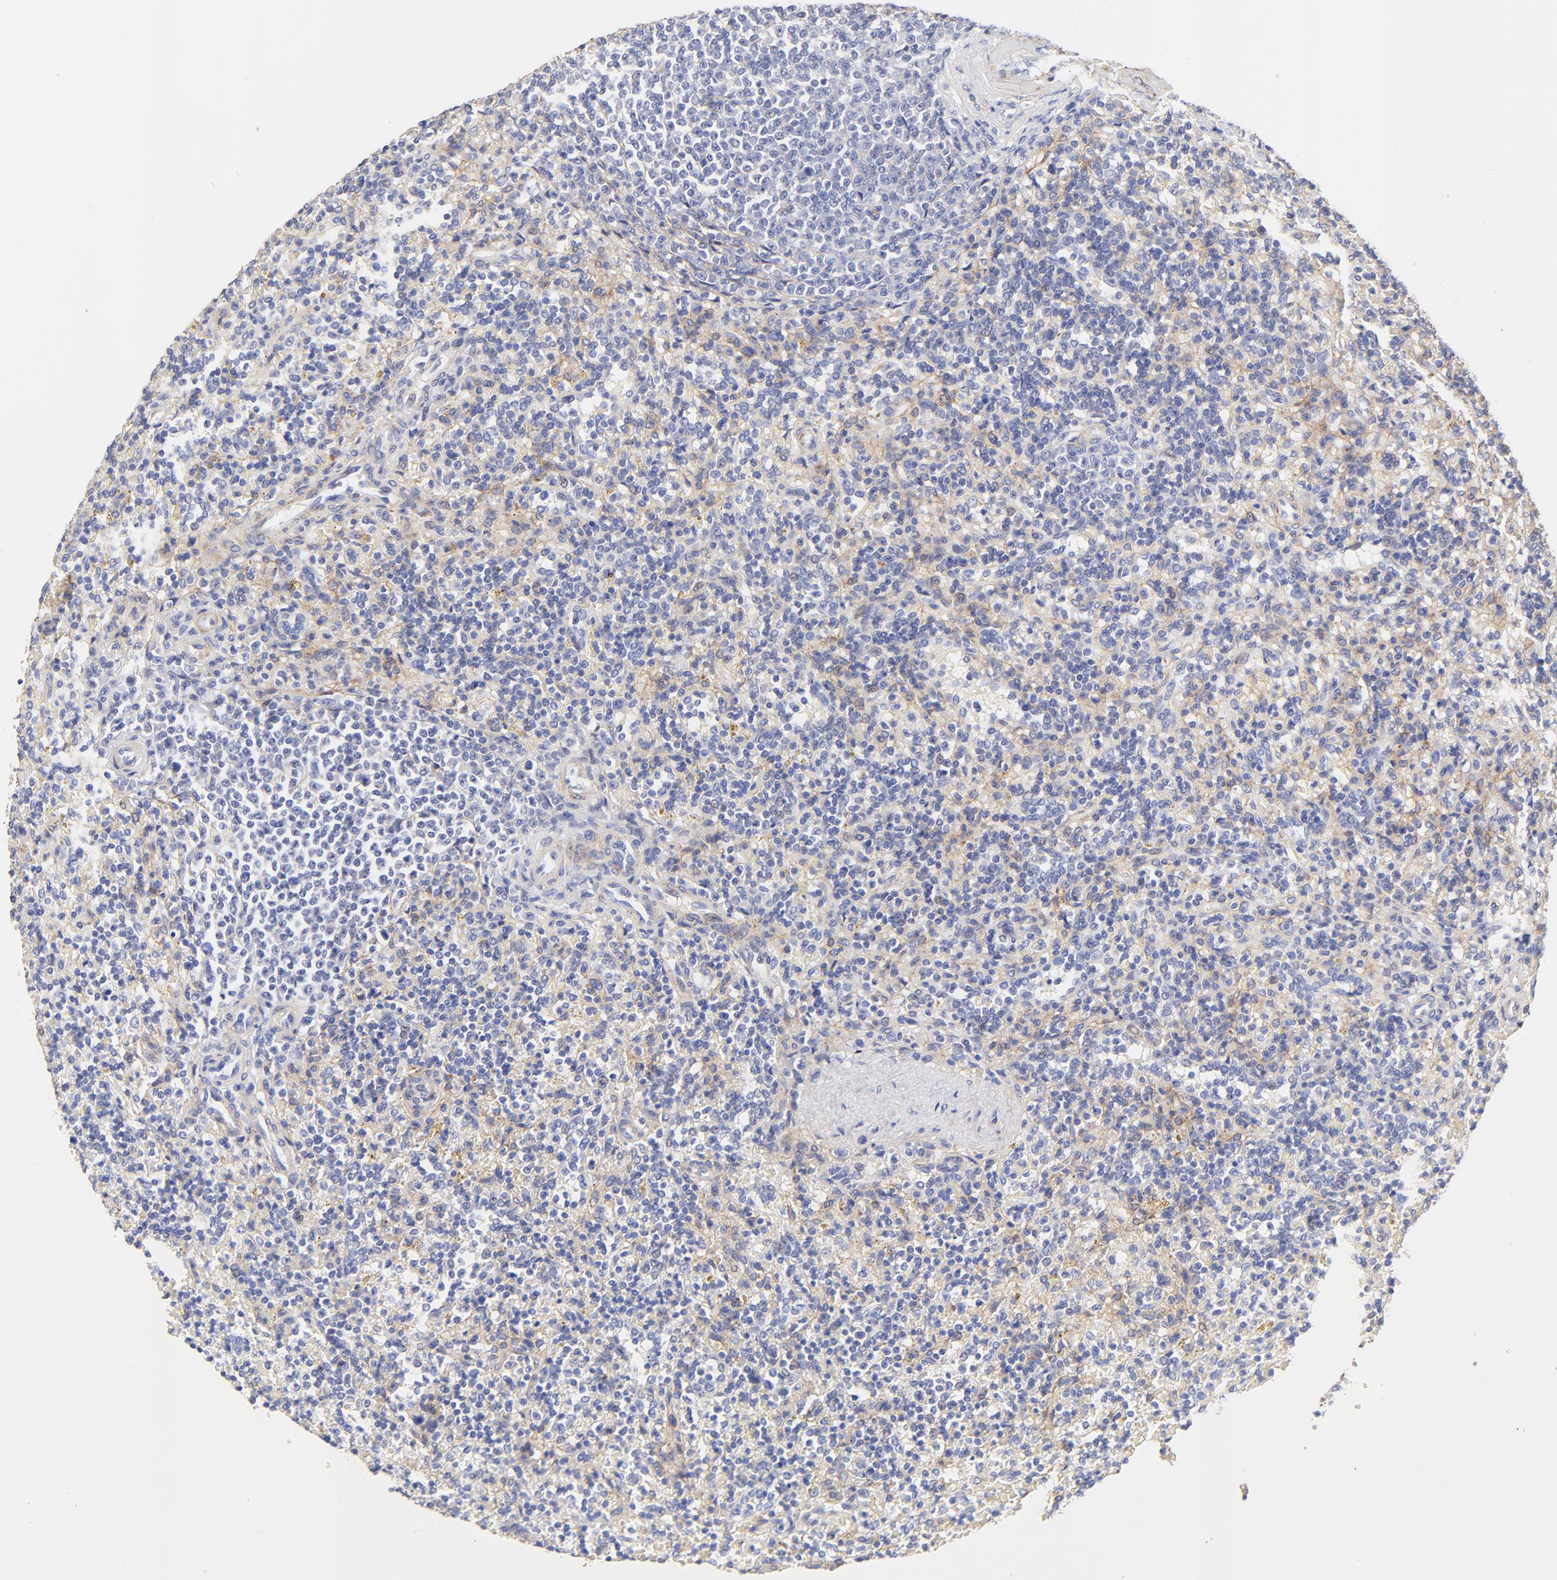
{"staining": {"intensity": "negative", "quantity": "none", "location": "none"}, "tissue": "lymphoma", "cell_type": "Tumor cells", "image_type": "cancer", "snomed": [{"axis": "morphology", "description": "Malignant lymphoma, non-Hodgkin's type, Low grade"}, {"axis": "topography", "description": "Spleen"}], "caption": "Immunohistochemistry (IHC) of lymphoma shows no expression in tumor cells.", "gene": "ACTRT1", "patient": {"sex": "male", "age": 67}}